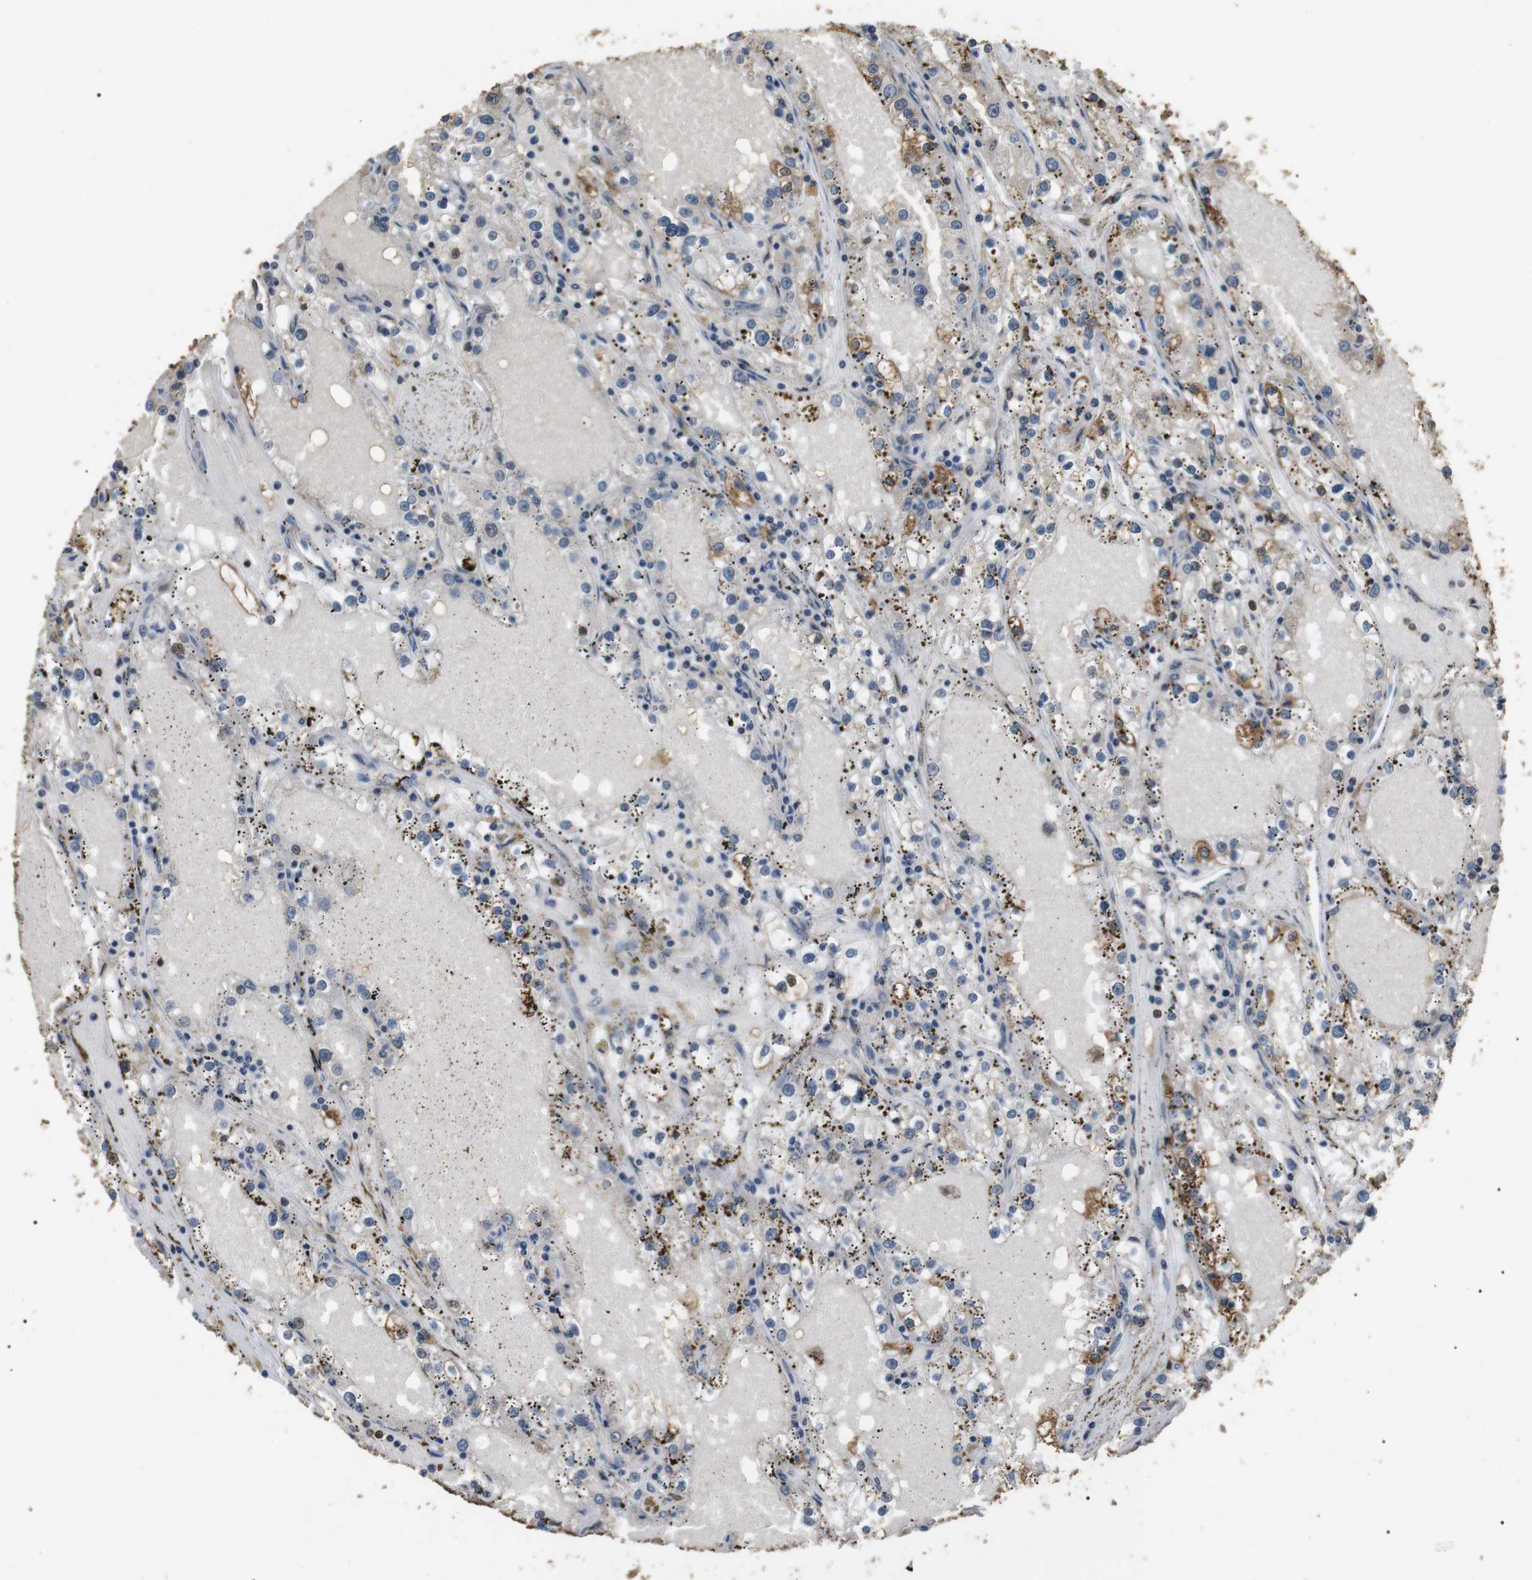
{"staining": {"intensity": "moderate", "quantity": "25%-75%", "location": "cytoplasmic/membranous"}, "tissue": "renal cancer", "cell_type": "Tumor cells", "image_type": "cancer", "snomed": [{"axis": "morphology", "description": "Adenocarcinoma, NOS"}, {"axis": "topography", "description": "Kidney"}], "caption": "Human renal adenocarcinoma stained for a protein (brown) shows moderate cytoplasmic/membranous positive positivity in approximately 25%-75% of tumor cells.", "gene": "TBC1D15", "patient": {"sex": "male", "age": 56}}